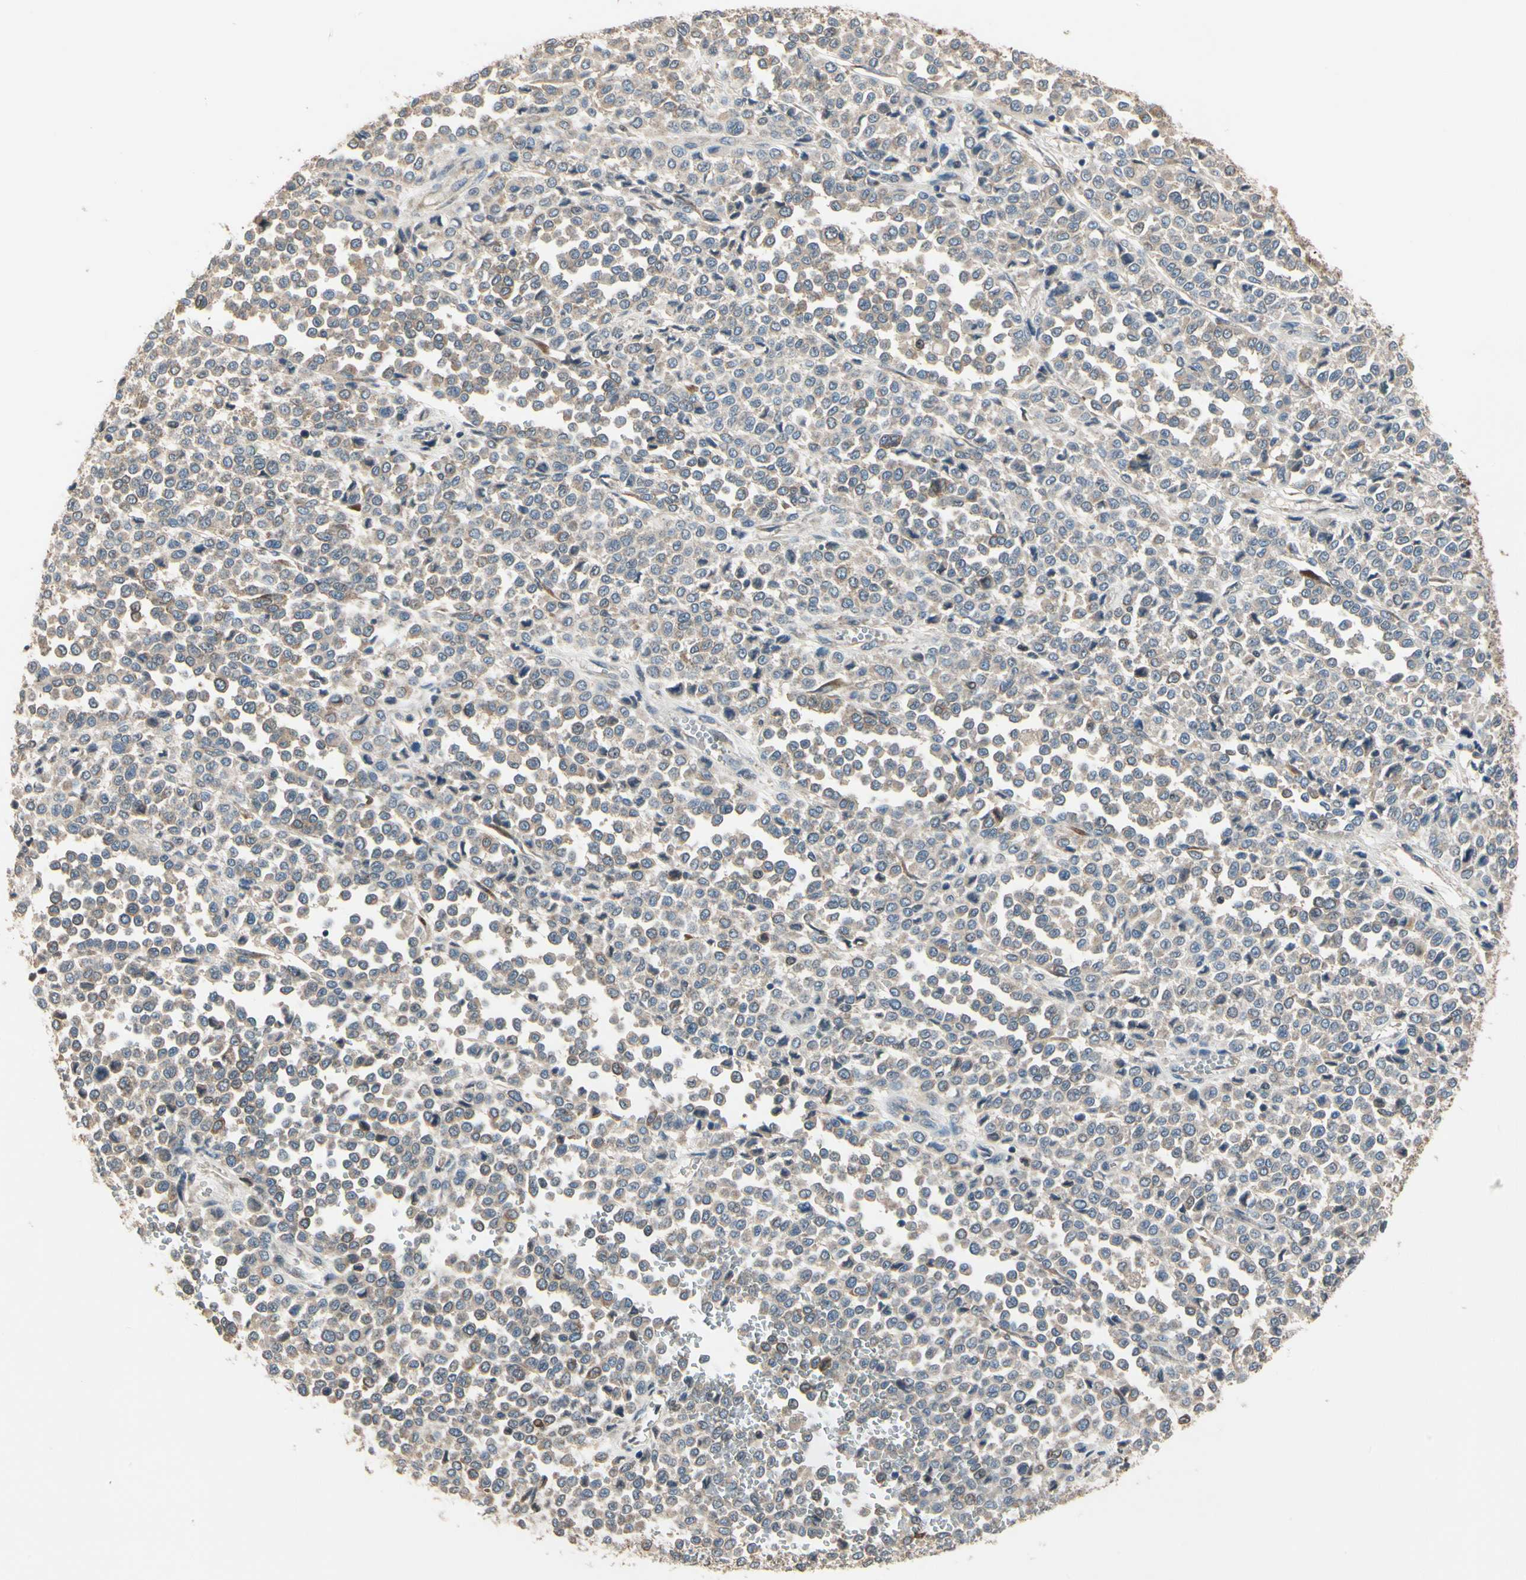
{"staining": {"intensity": "negative", "quantity": "none", "location": "none"}, "tissue": "melanoma", "cell_type": "Tumor cells", "image_type": "cancer", "snomed": [{"axis": "morphology", "description": "Malignant melanoma, Metastatic site"}, {"axis": "topography", "description": "Pancreas"}], "caption": "An immunohistochemistry (IHC) micrograph of malignant melanoma (metastatic site) is shown. There is no staining in tumor cells of malignant melanoma (metastatic site). (DAB immunohistochemistry with hematoxylin counter stain).", "gene": "CGREF1", "patient": {"sex": "female", "age": 30}}